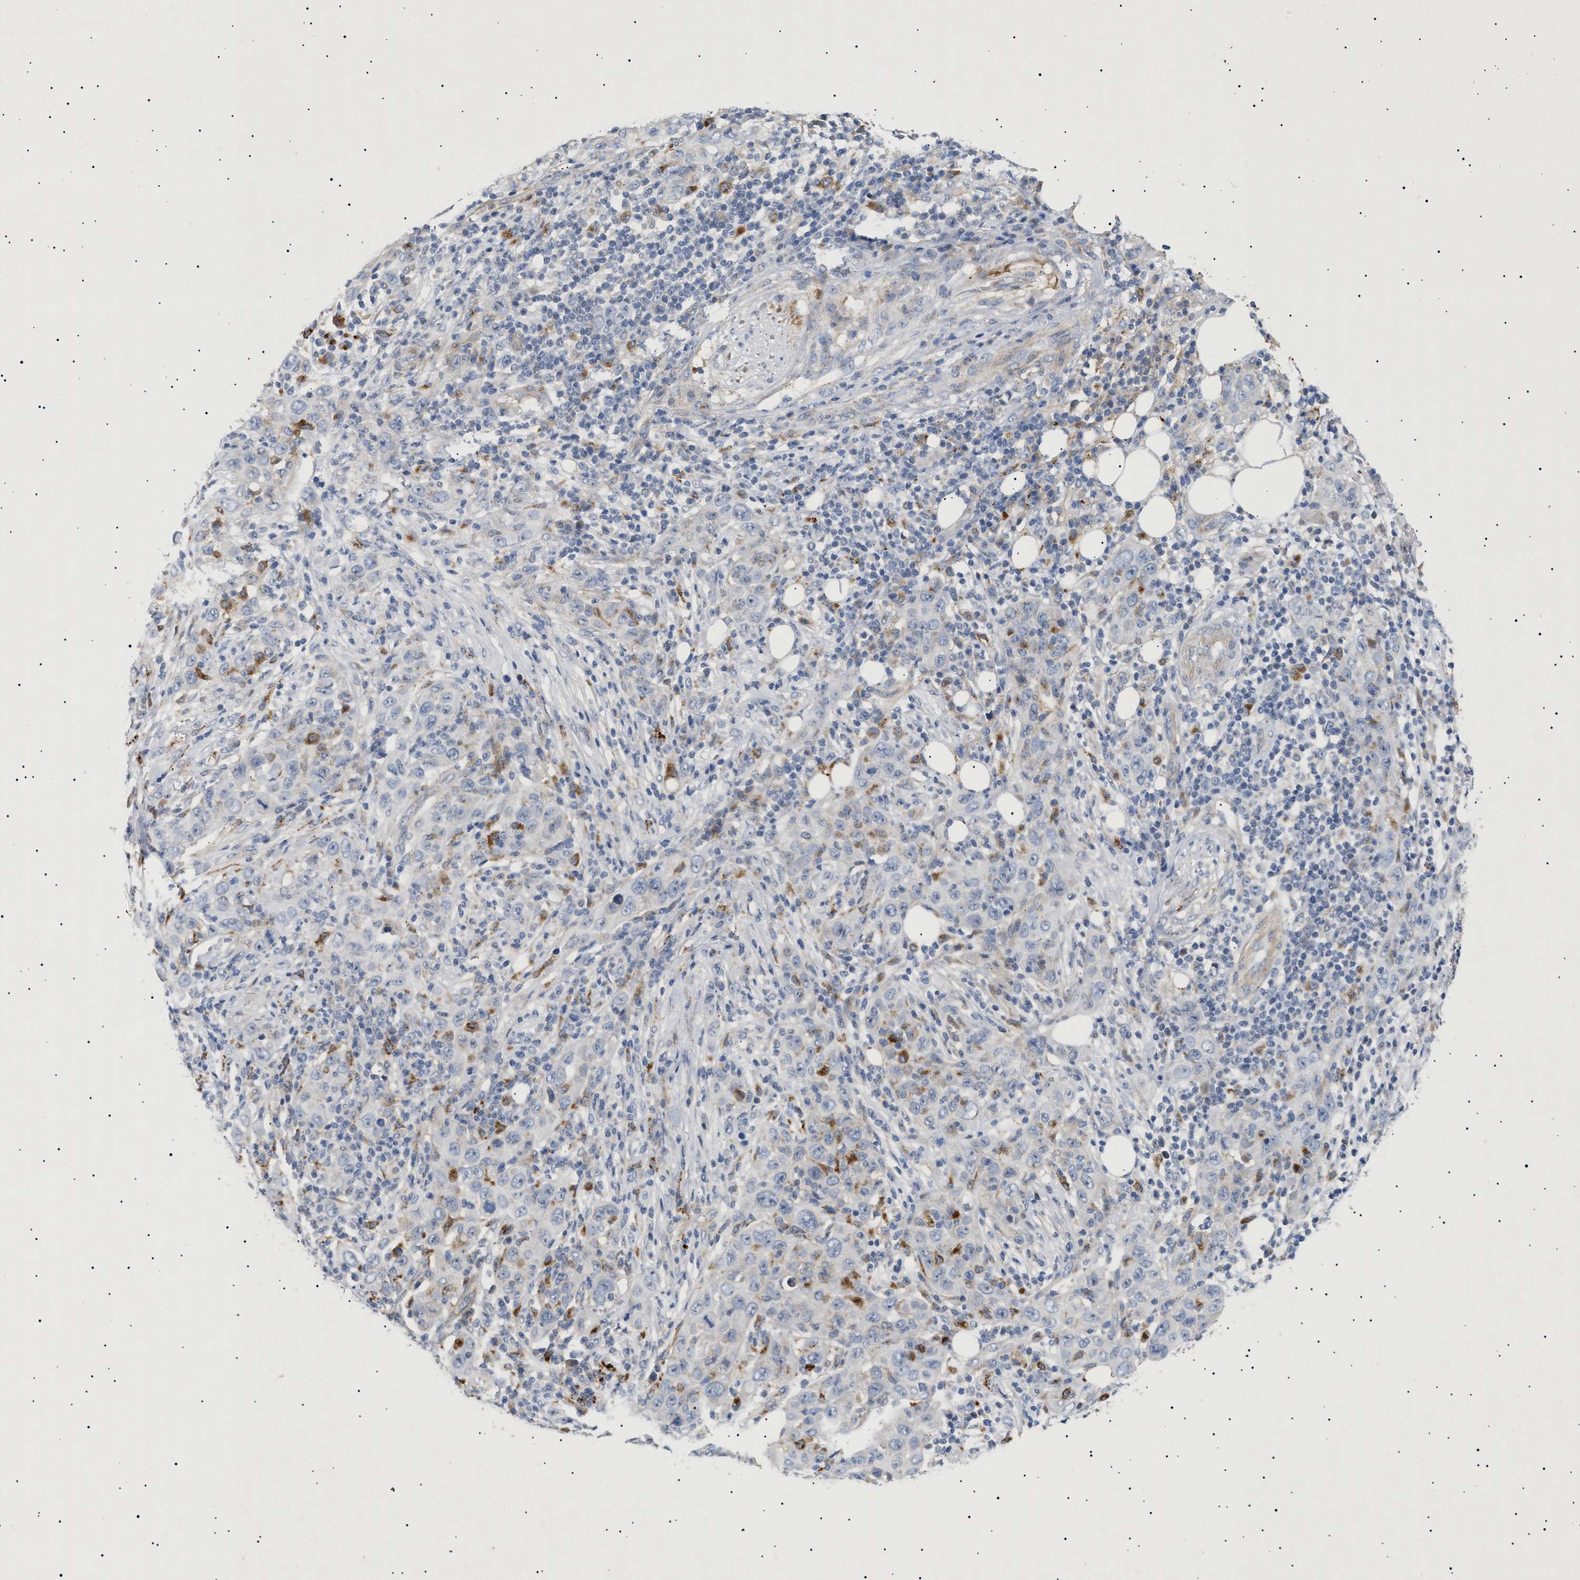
{"staining": {"intensity": "negative", "quantity": "none", "location": "none"}, "tissue": "skin cancer", "cell_type": "Tumor cells", "image_type": "cancer", "snomed": [{"axis": "morphology", "description": "Squamous cell carcinoma, NOS"}, {"axis": "topography", "description": "Skin"}], "caption": "There is no significant expression in tumor cells of skin squamous cell carcinoma.", "gene": "SIRT5", "patient": {"sex": "female", "age": 88}}